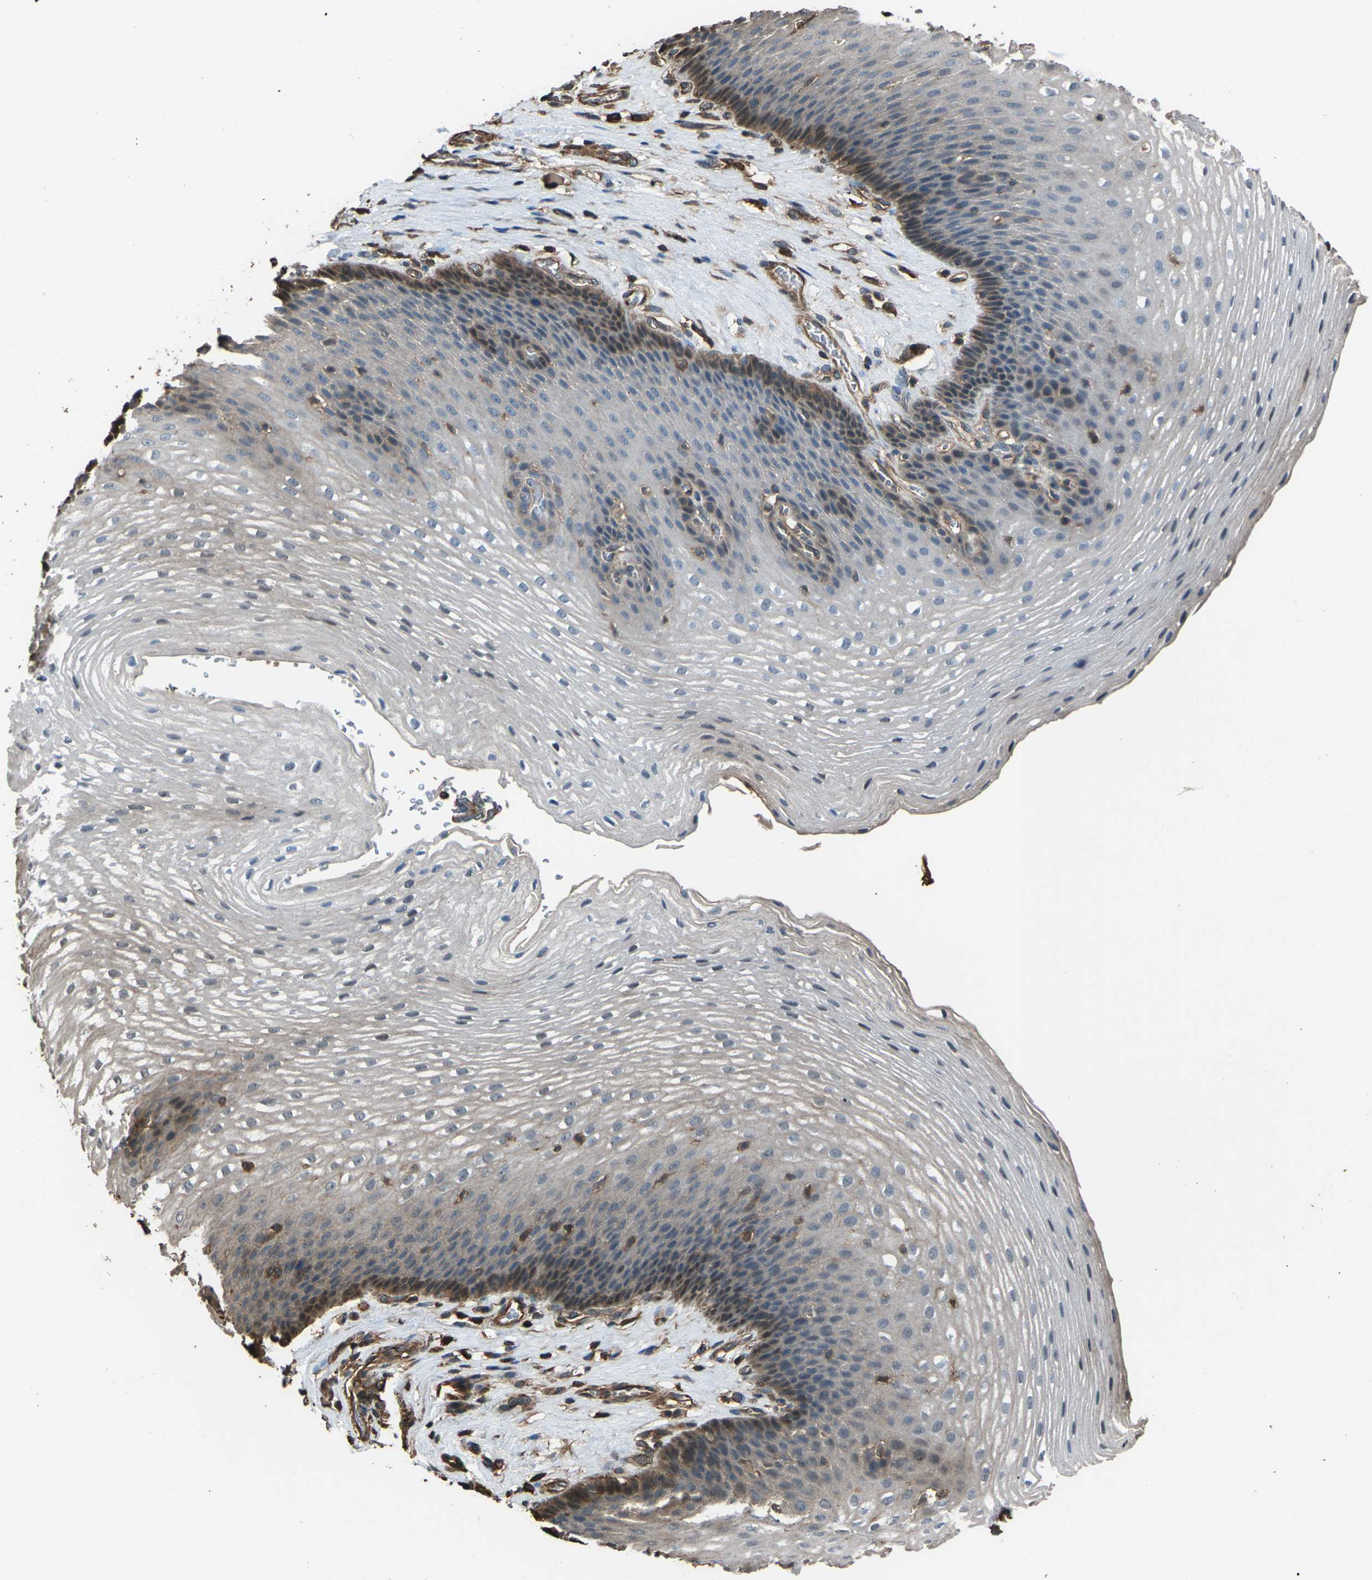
{"staining": {"intensity": "moderate", "quantity": "<25%", "location": "cytoplasmic/membranous"}, "tissue": "esophagus", "cell_type": "Squamous epithelial cells", "image_type": "normal", "snomed": [{"axis": "morphology", "description": "Normal tissue, NOS"}, {"axis": "topography", "description": "Esophagus"}], "caption": "This histopathology image exhibits unremarkable esophagus stained with IHC to label a protein in brown. The cytoplasmic/membranous of squamous epithelial cells show moderate positivity for the protein. Nuclei are counter-stained blue.", "gene": "DHPS", "patient": {"sex": "male", "age": 48}}